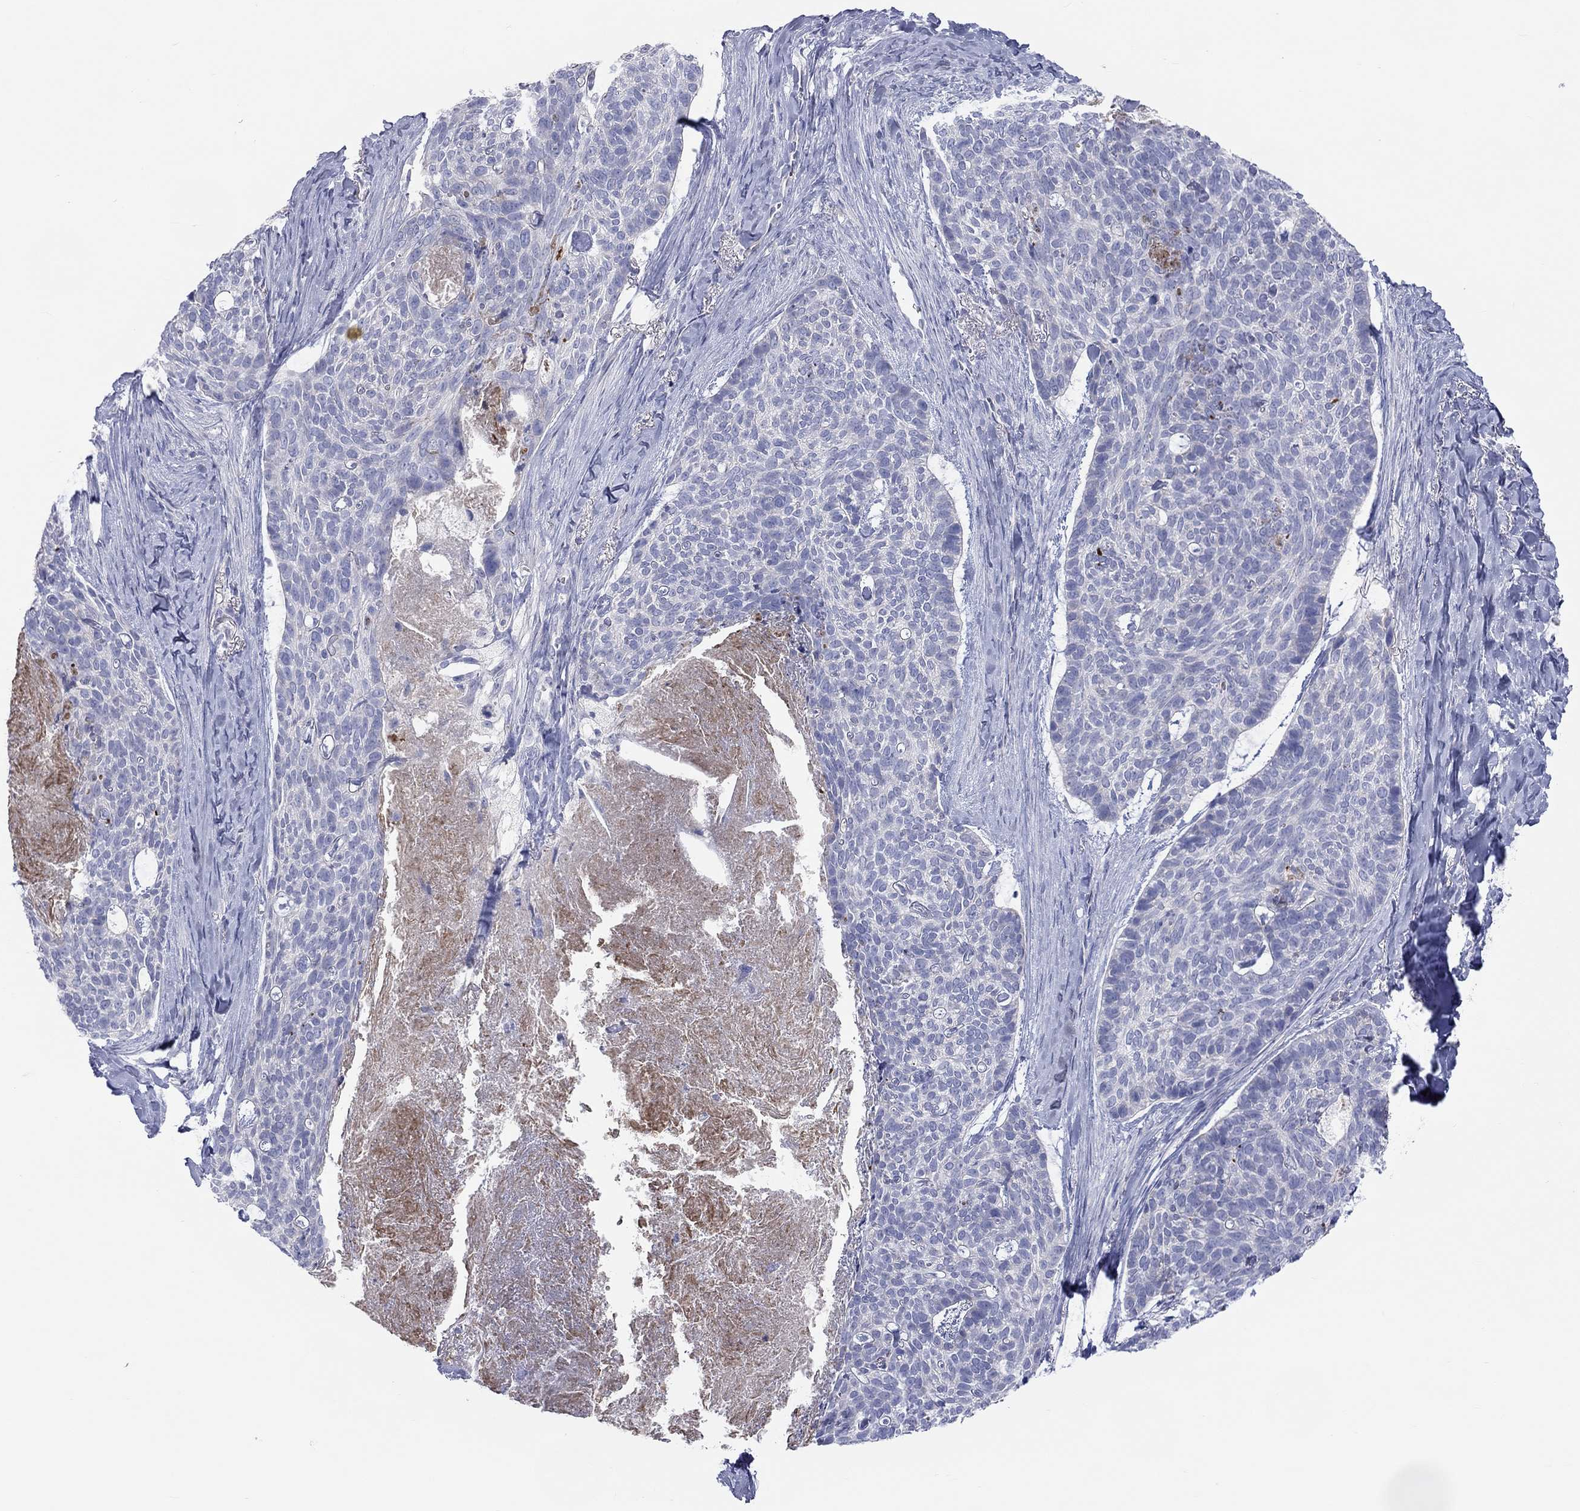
{"staining": {"intensity": "negative", "quantity": "none", "location": "none"}, "tissue": "skin cancer", "cell_type": "Tumor cells", "image_type": "cancer", "snomed": [{"axis": "morphology", "description": "Basal cell carcinoma"}, {"axis": "topography", "description": "Skin"}], "caption": "Image shows no significant protein expression in tumor cells of basal cell carcinoma (skin).", "gene": "ST7L", "patient": {"sex": "female", "age": 69}}